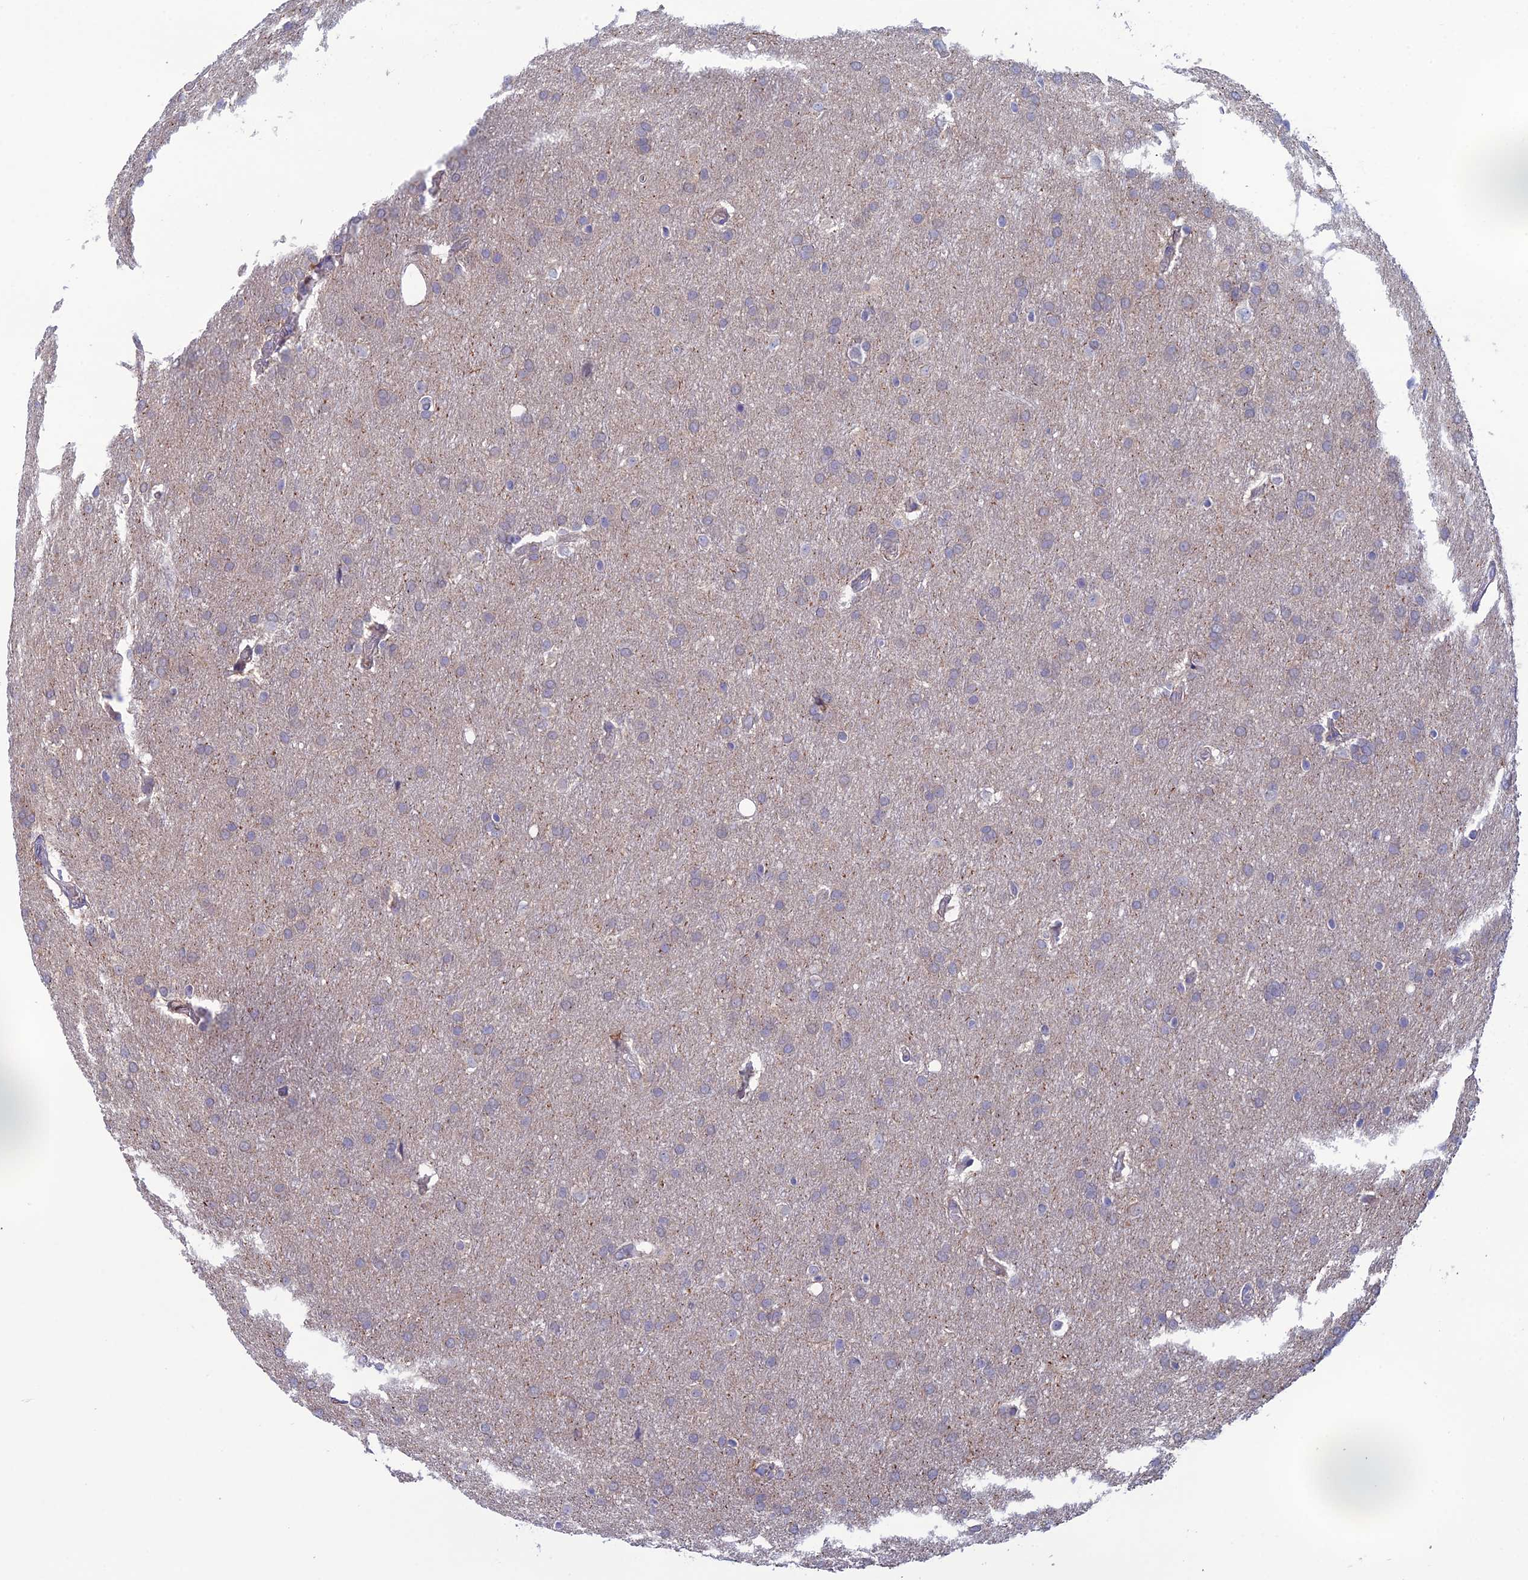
{"staining": {"intensity": "negative", "quantity": "none", "location": "none"}, "tissue": "glioma", "cell_type": "Tumor cells", "image_type": "cancer", "snomed": [{"axis": "morphology", "description": "Glioma, malignant, Low grade"}, {"axis": "topography", "description": "Brain"}], "caption": "Malignant low-grade glioma was stained to show a protein in brown. There is no significant positivity in tumor cells.", "gene": "C15orf62", "patient": {"sex": "female", "age": 32}}